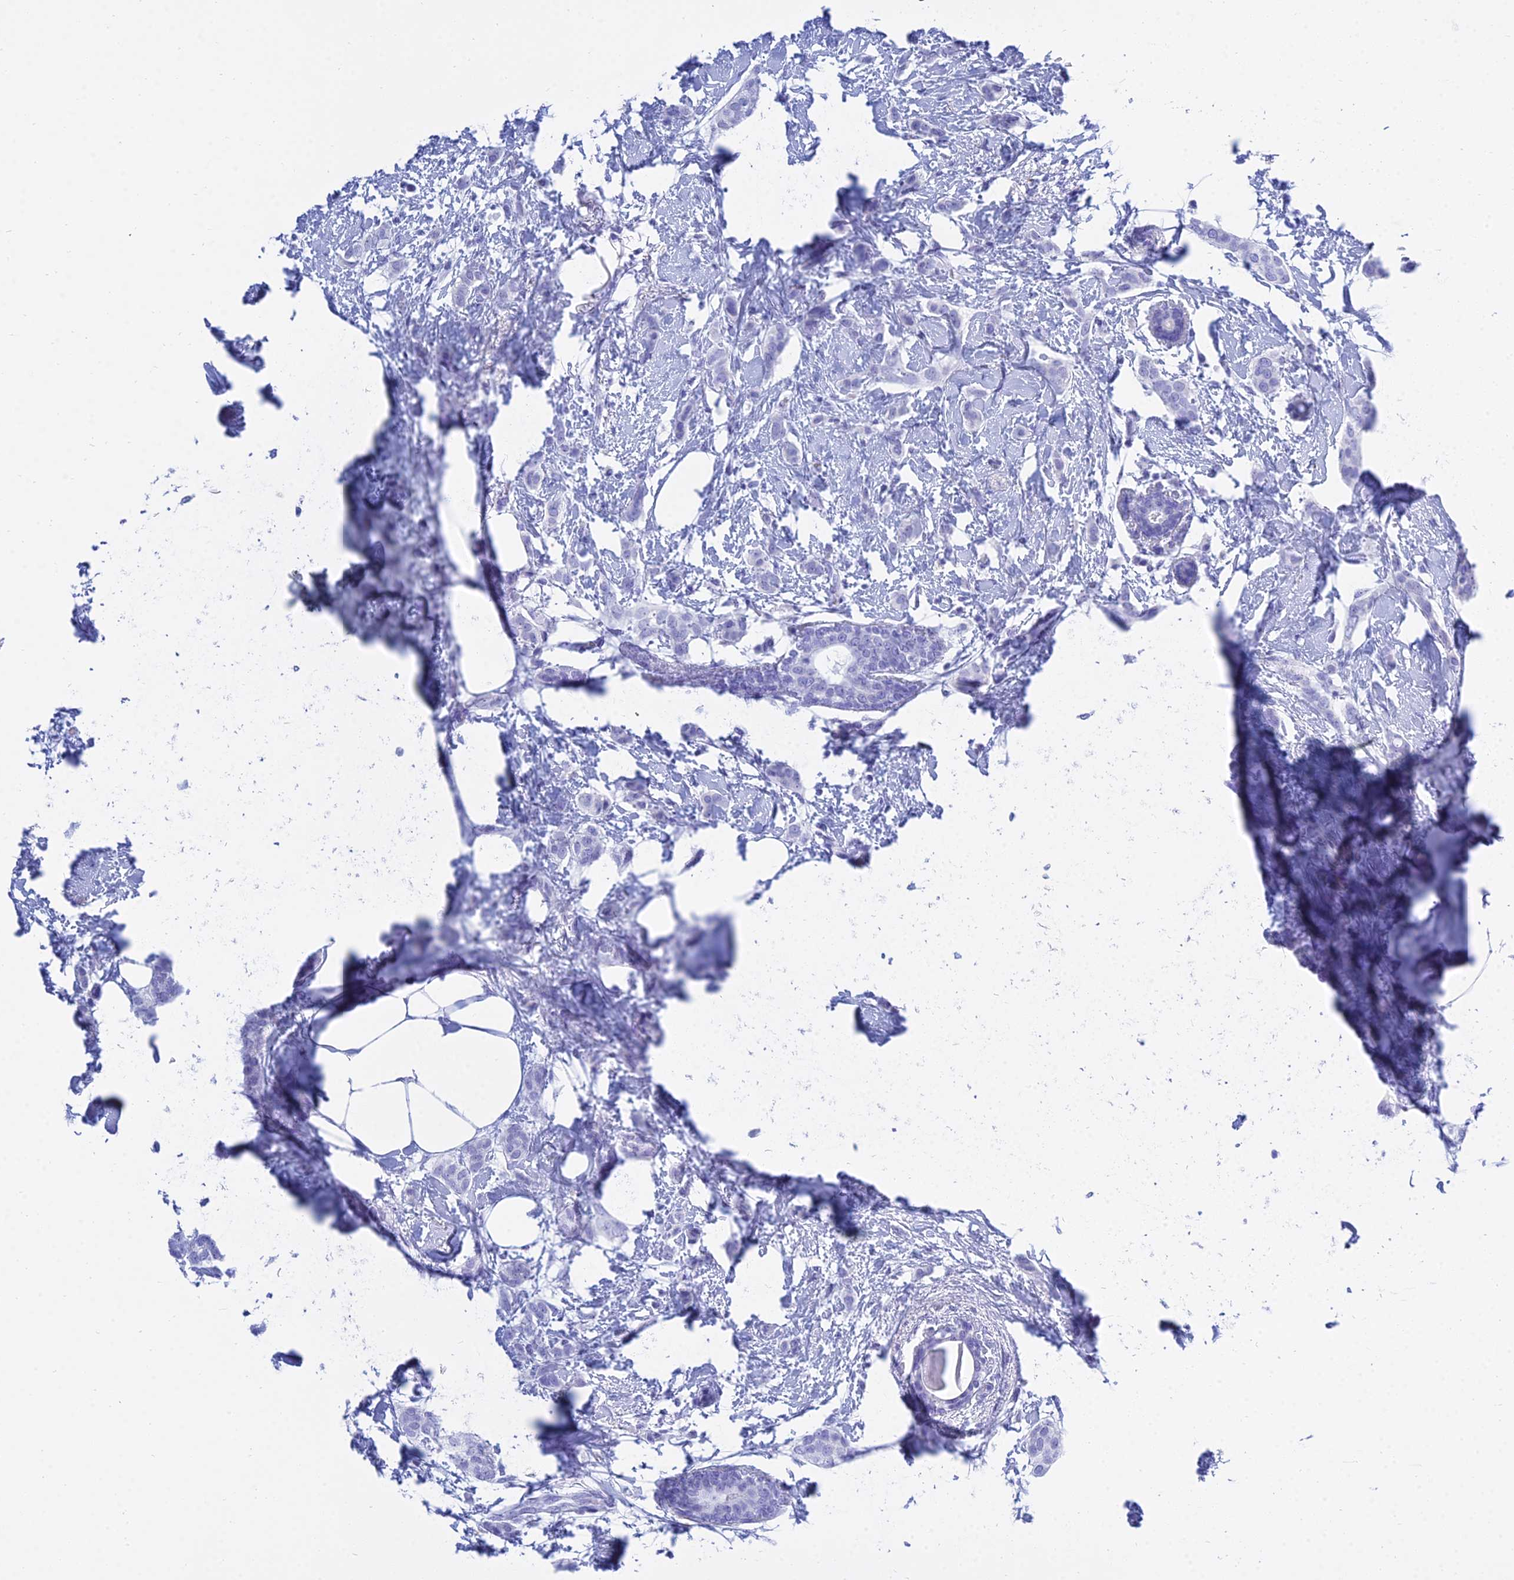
{"staining": {"intensity": "negative", "quantity": "none", "location": "none"}, "tissue": "breast cancer", "cell_type": "Tumor cells", "image_type": "cancer", "snomed": [{"axis": "morphology", "description": "Duct carcinoma"}, {"axis": "topography", "description": "Breast"}], "caption": "Human breast infiltrating ductal carcinoma stained for a protein using IHC exhibits no staining in tumor cells.", "gene": "PATE4", "patient": {"sex": "female", "age": 72}}